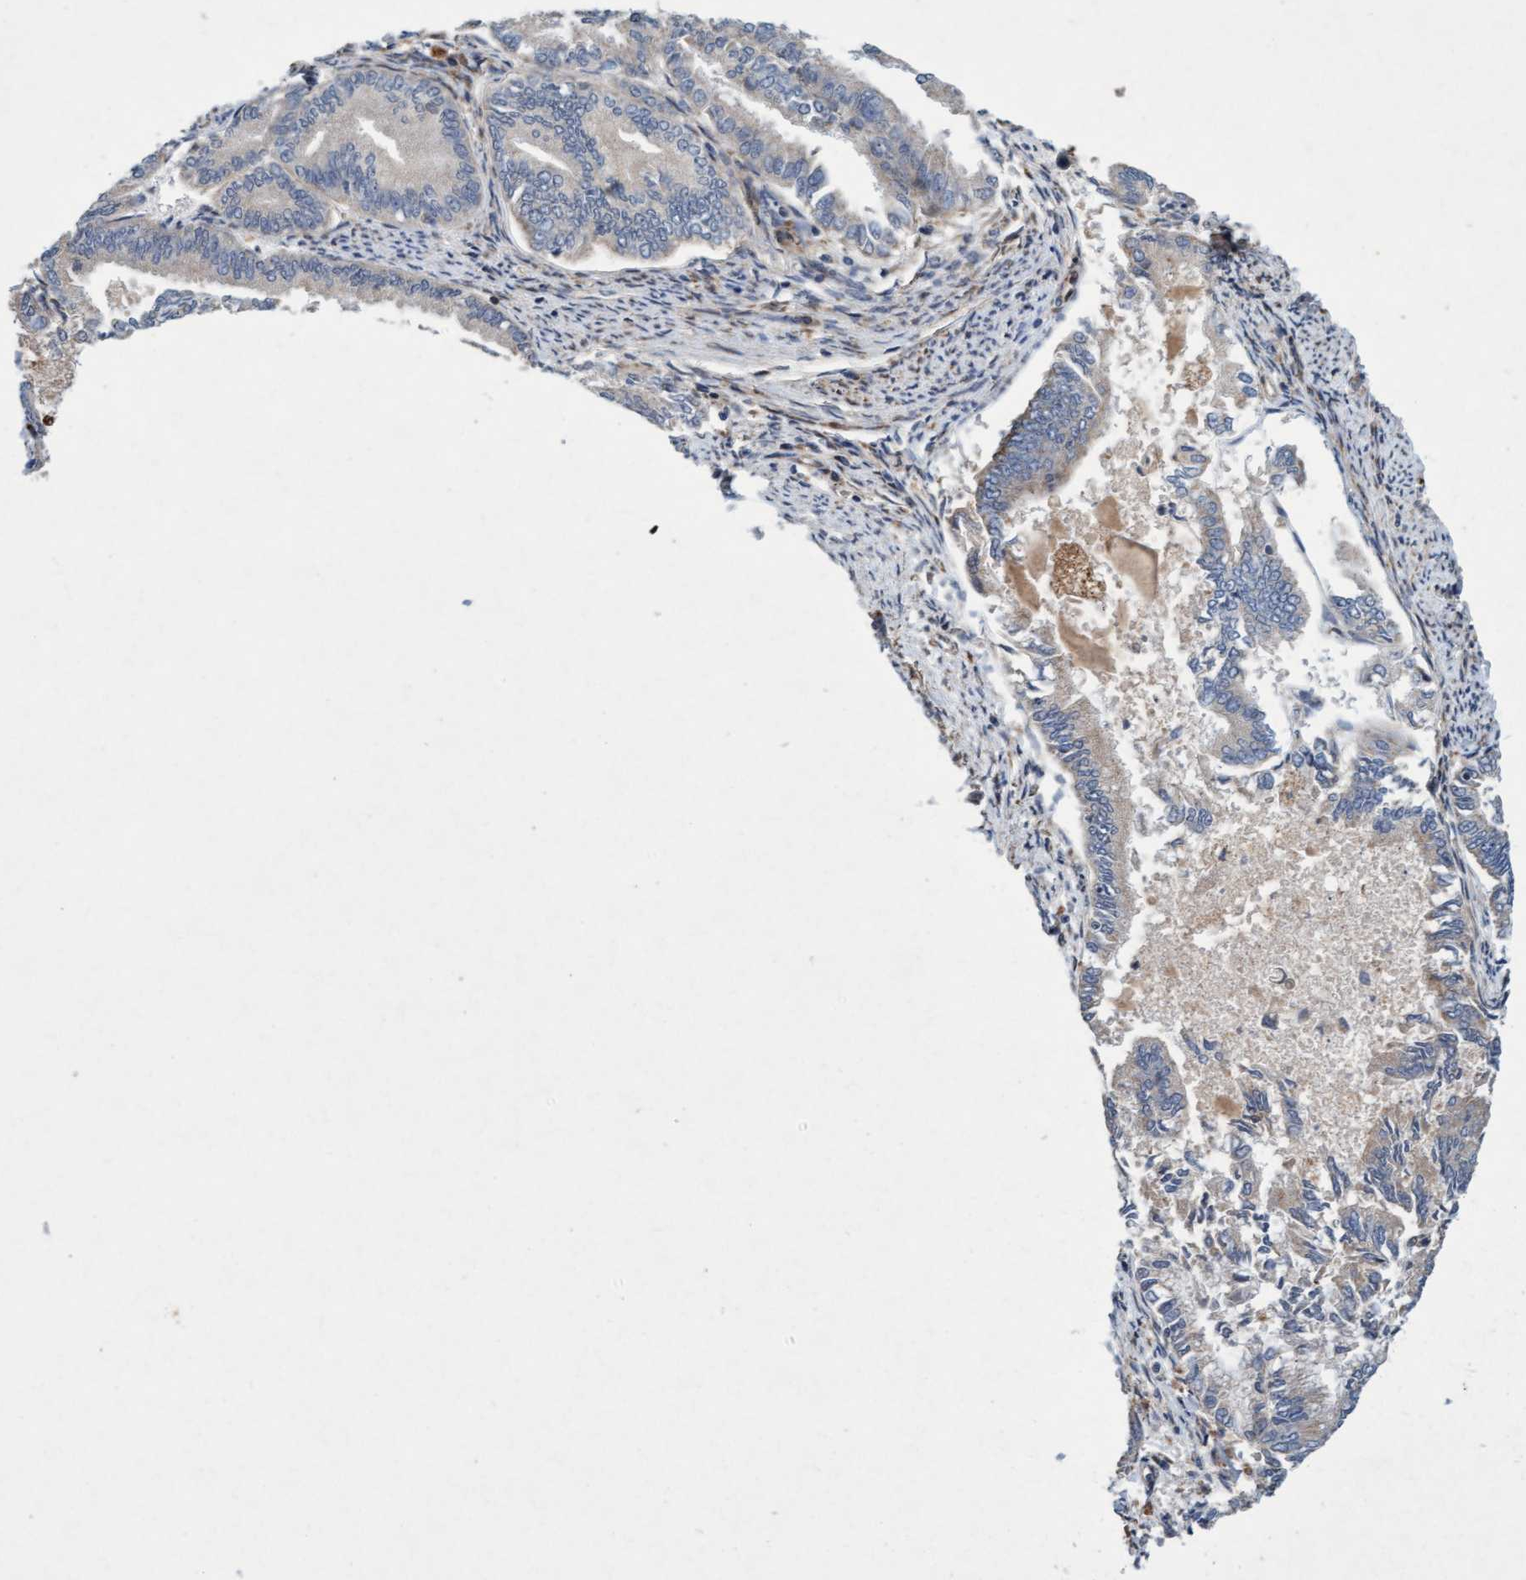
{"staining": {"intensity": "negative", "quantity": "none", "location": "none"}, "tissue": "endometrial cancer", "cell_type": "Tumor cells", "image_type": "cancer", "snomed": [{"axis": "morphology", "description": "Adenocarcinoma, NOS"}, {"axis": "topography", "description": "Endometrium"}], "caption": "High magnification brightfield microscopy of endometrial cancer (adenocarcinoma) stained with DAB (3,3'-diaminobenzidine) (brown) and counterstained with hematoxylin (blue): tumor cells show no significant staining.", "gene": "TMEM70", "patient": {"sex": "female", "age": 86}}